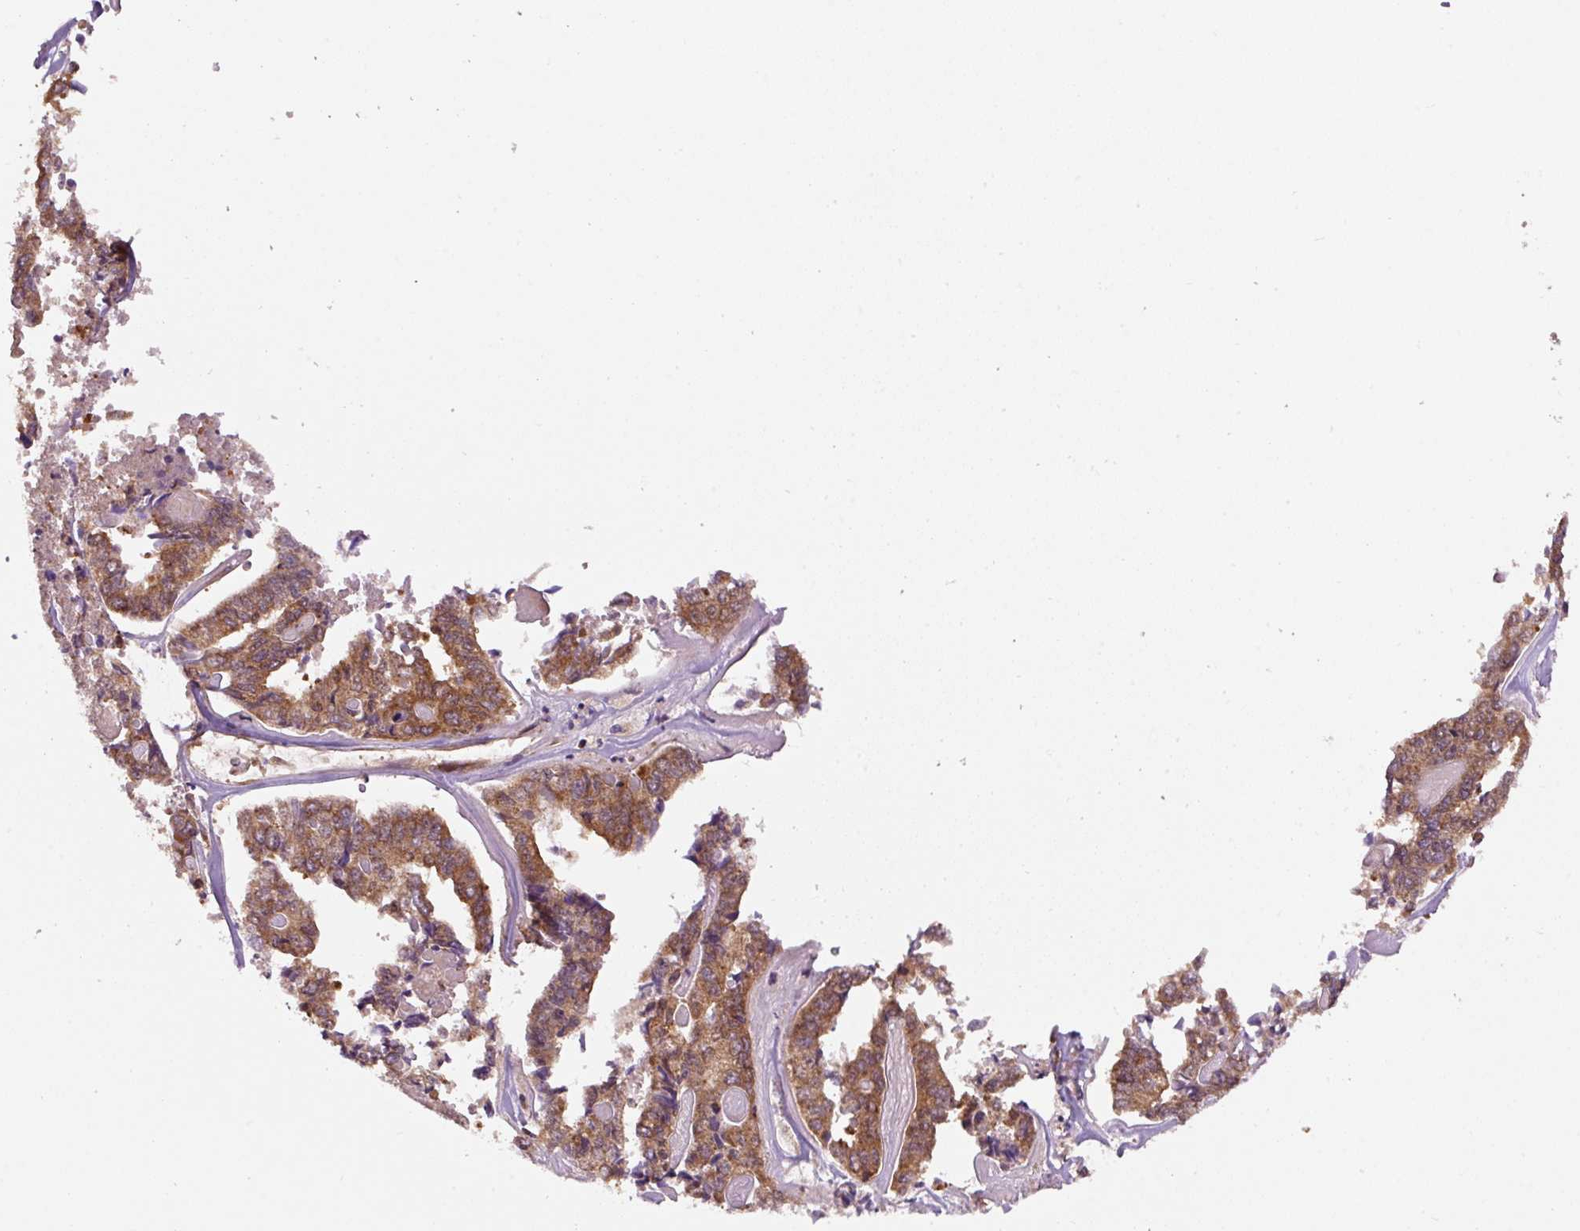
{"staining": {"intensity": "strong", "quantity": ">75%", "location": "cytoplasmic/membranous"}, "tissue": "endometrial cancer", "cell_type": "Tumor cells", "image_type": "cancer", "snomed": [{"axis": "morphology", "description": "Adenocarcinoma, NOS"}, {"axis": "topography", "description": "Endometrium"}], "caption": "DAB (3,3'-diaminobenzidine) immunohistochemical staining of human endometrial cancer demonstrates strong cytoplasmic/membranous protein positivity in approximately >75% of tumor cells.", "gene": "EIF2S2", "patient": {"sex": "female", "age": 73}}